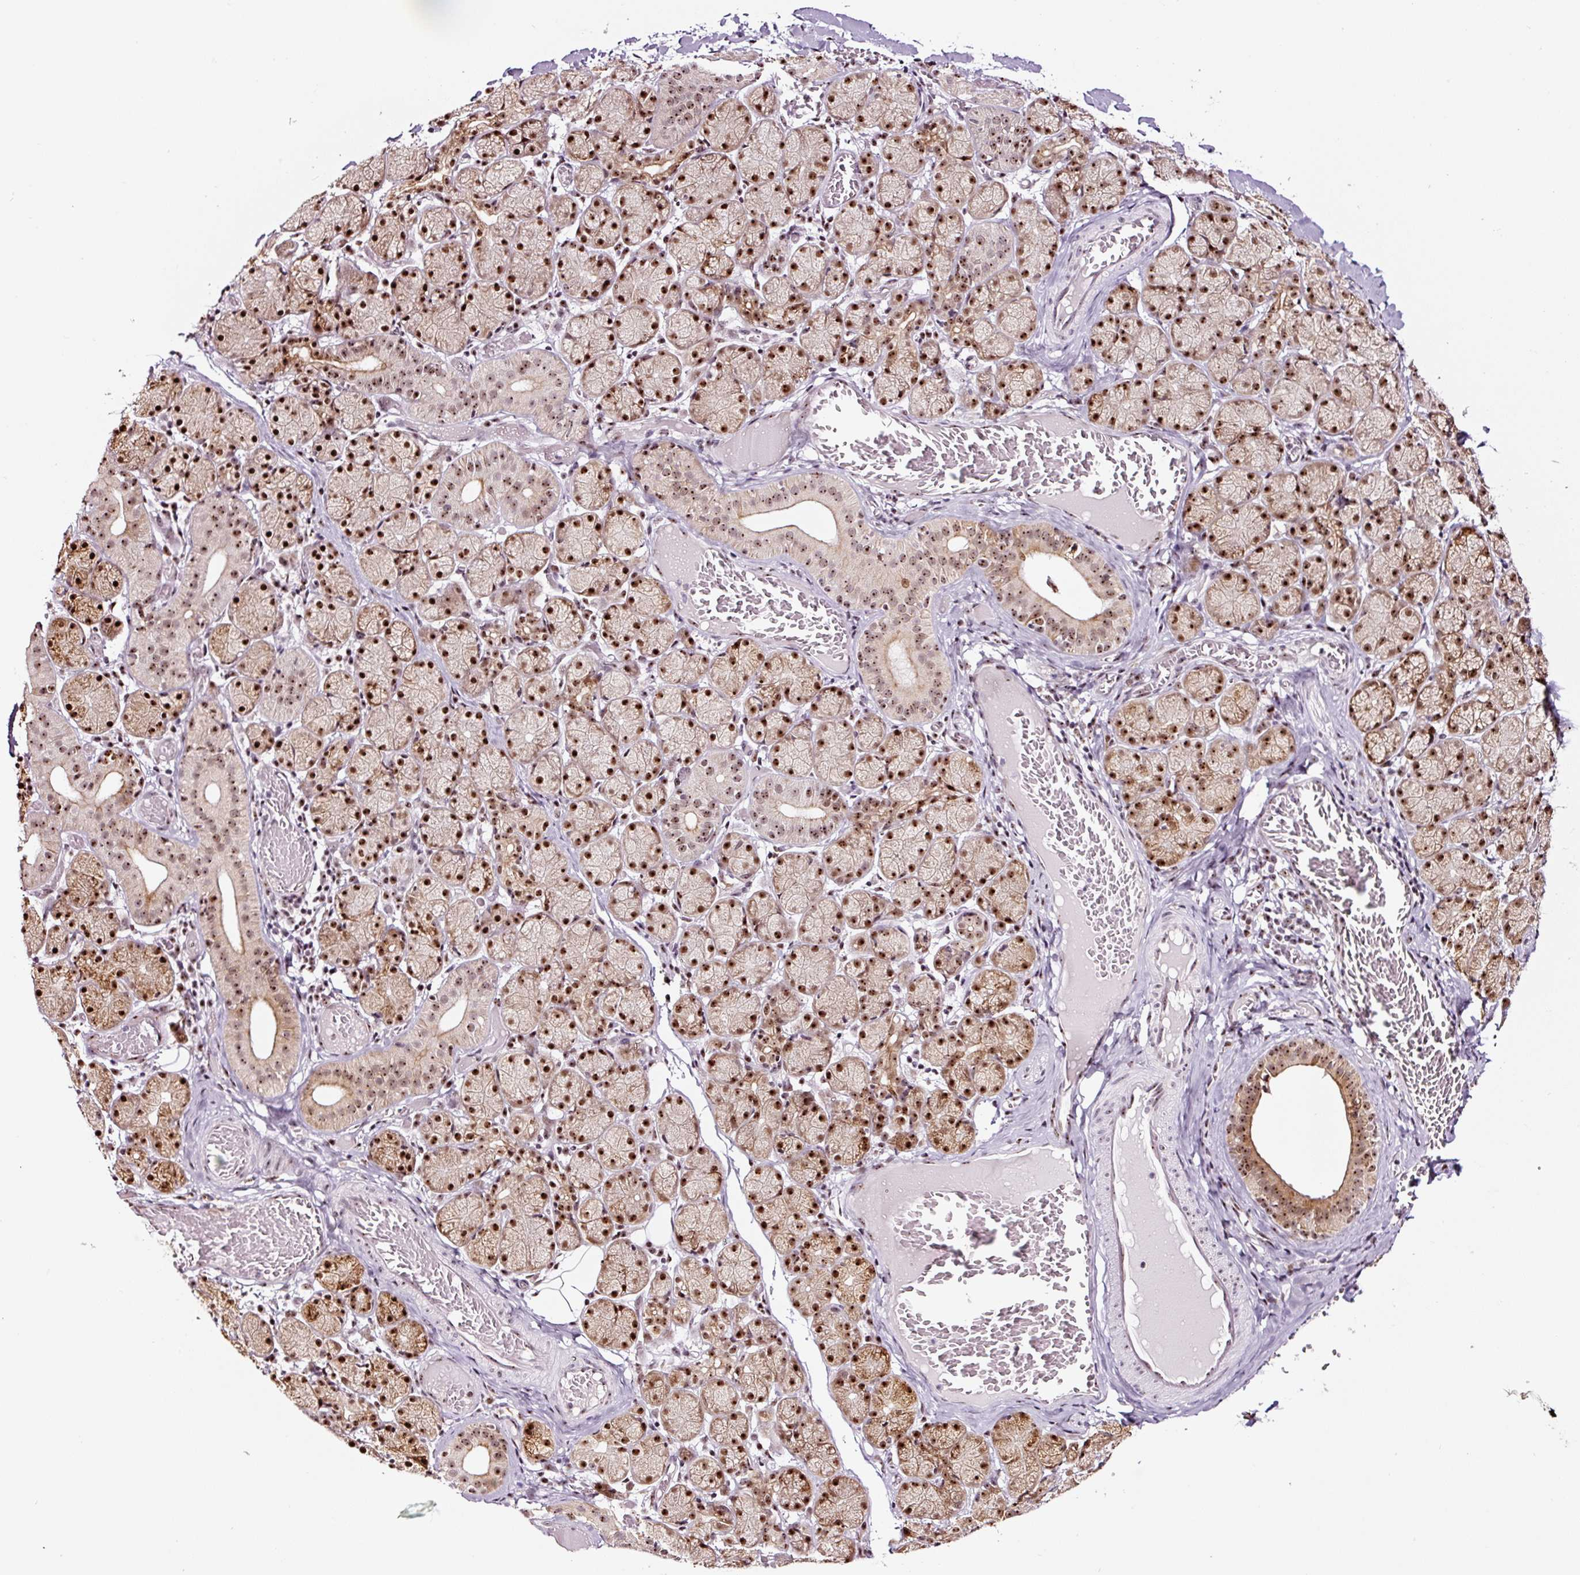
{"staining": {"intensity": "moderate", "quantity": ">75%", "location": "cytoplasmic/membranous,nuclear"}, "tissue": "salivary gland", "cell_type": "Glandular cells", "image_type": "normal", "snomed": [{"axis": "morphology", "description": "Normal tissue, NOS"}, {"axis": "topography", "description": "Salivary gland"}], "caption": "Salivary gland stained with immunohistochemistry shows moderate cytoplasmic/membranous,nuclear positivity in about >75% of glandular cells. (DAB (3,3'-diaminobenzidine) IHC with brightfield microscopy, high magnification).", "gene": "GNL3", "patient": {"sex": "female", "age": 24}}